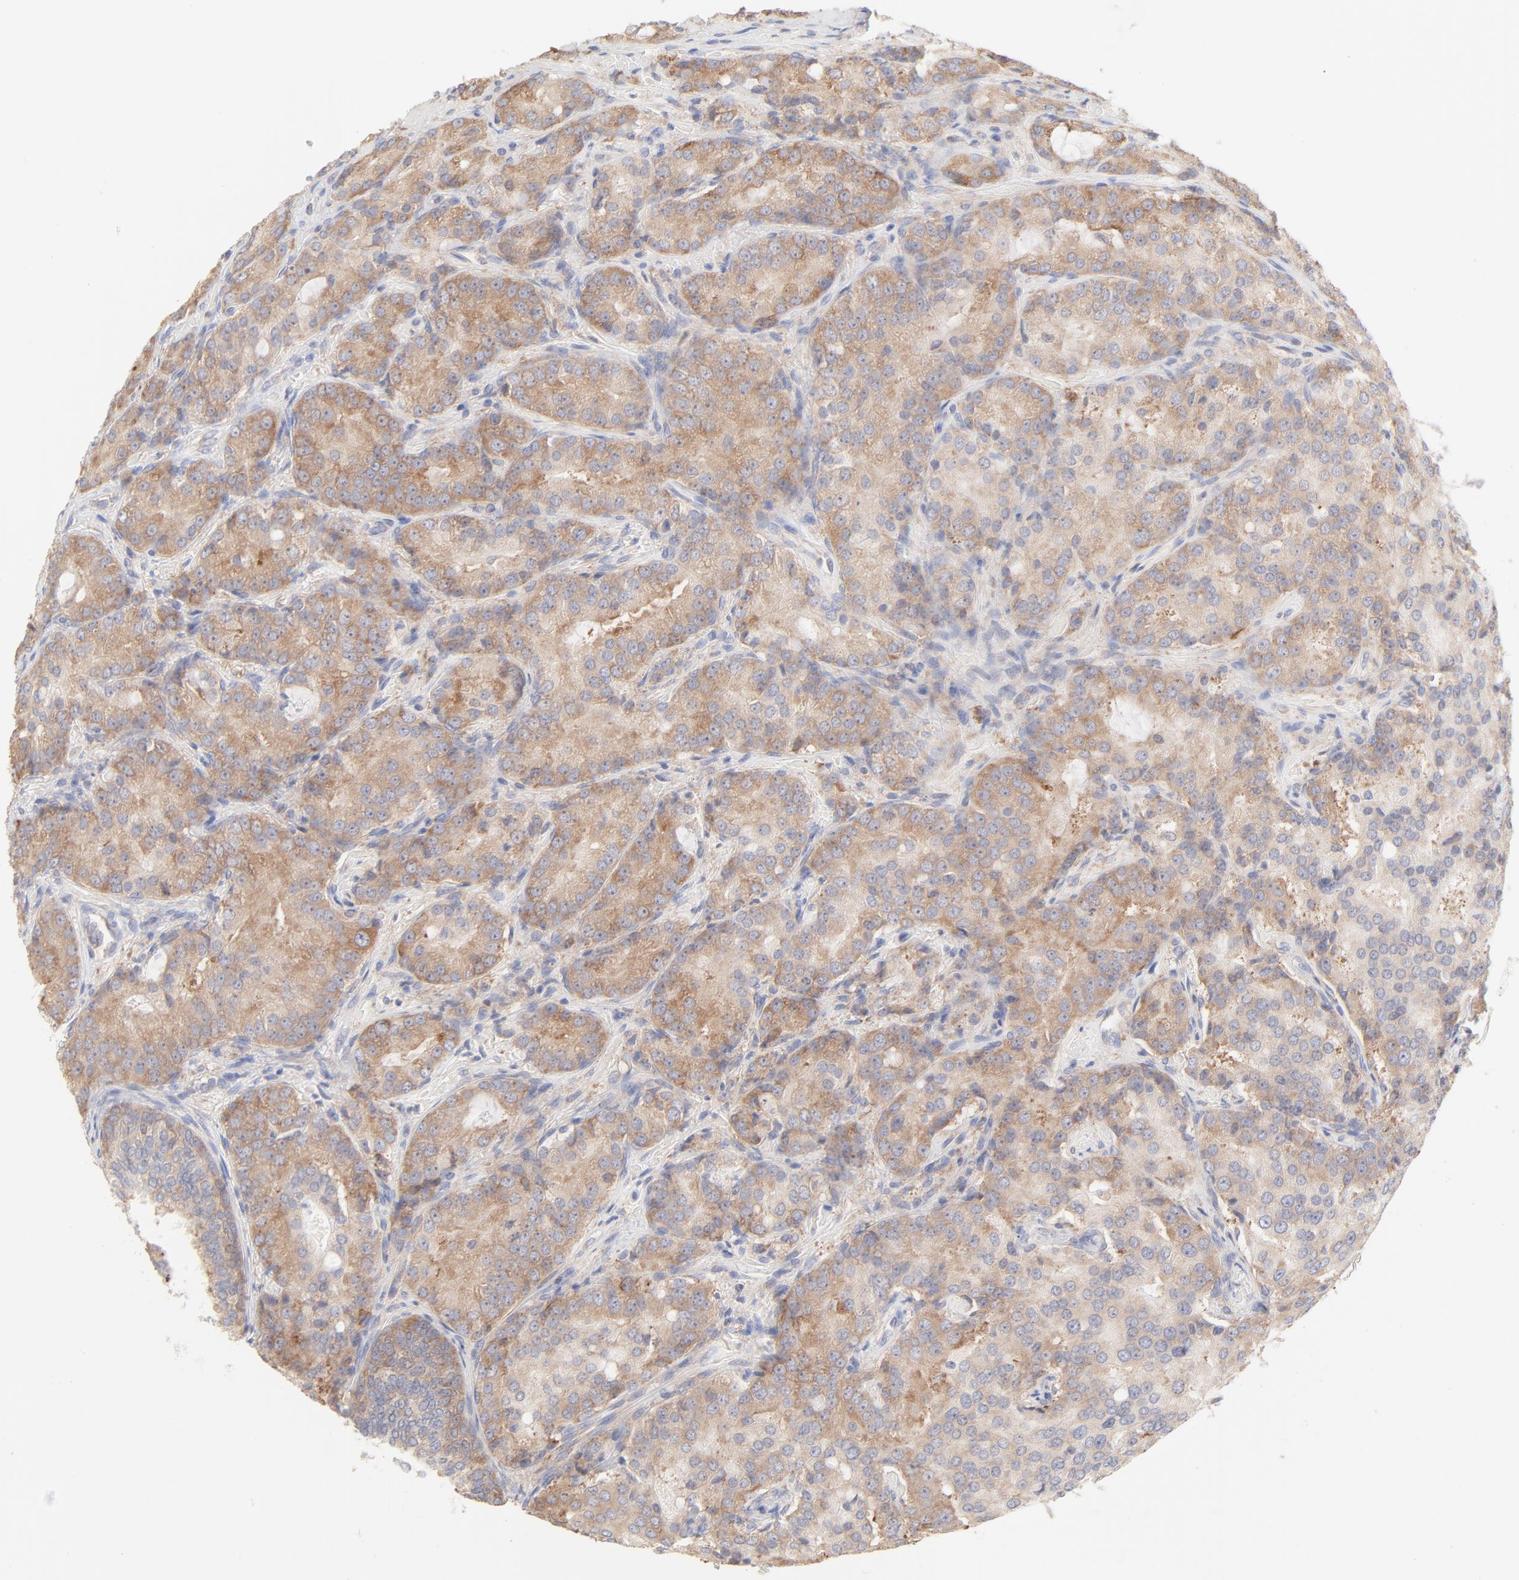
{"staining": {"intensity": "moderate", "quantity": ">75%", "location": "cytoplasmic/membranous"}, "tissue": "prostate cancer", "cell_type": "Tumor cells", "image_type": "cancer", "snomed": [{"axis": "morphology", "description": "Adenocarcinoma, High grade"}, {"axis": "topography", "description": "Prostate"}], "caption": "Brown immunohistochemical staining in human high-grade adenocarcinoma (prostate) exhibits moderate cytoplasmic/membranous expression in about >75% of tumor cells. The staining is performed using DAB brown chromogen to label protein expression. The nuclei are counter-stained blue using hematoxylin.", "gene": "RPS21", "patient": {"sex": "male", "age": 72}}